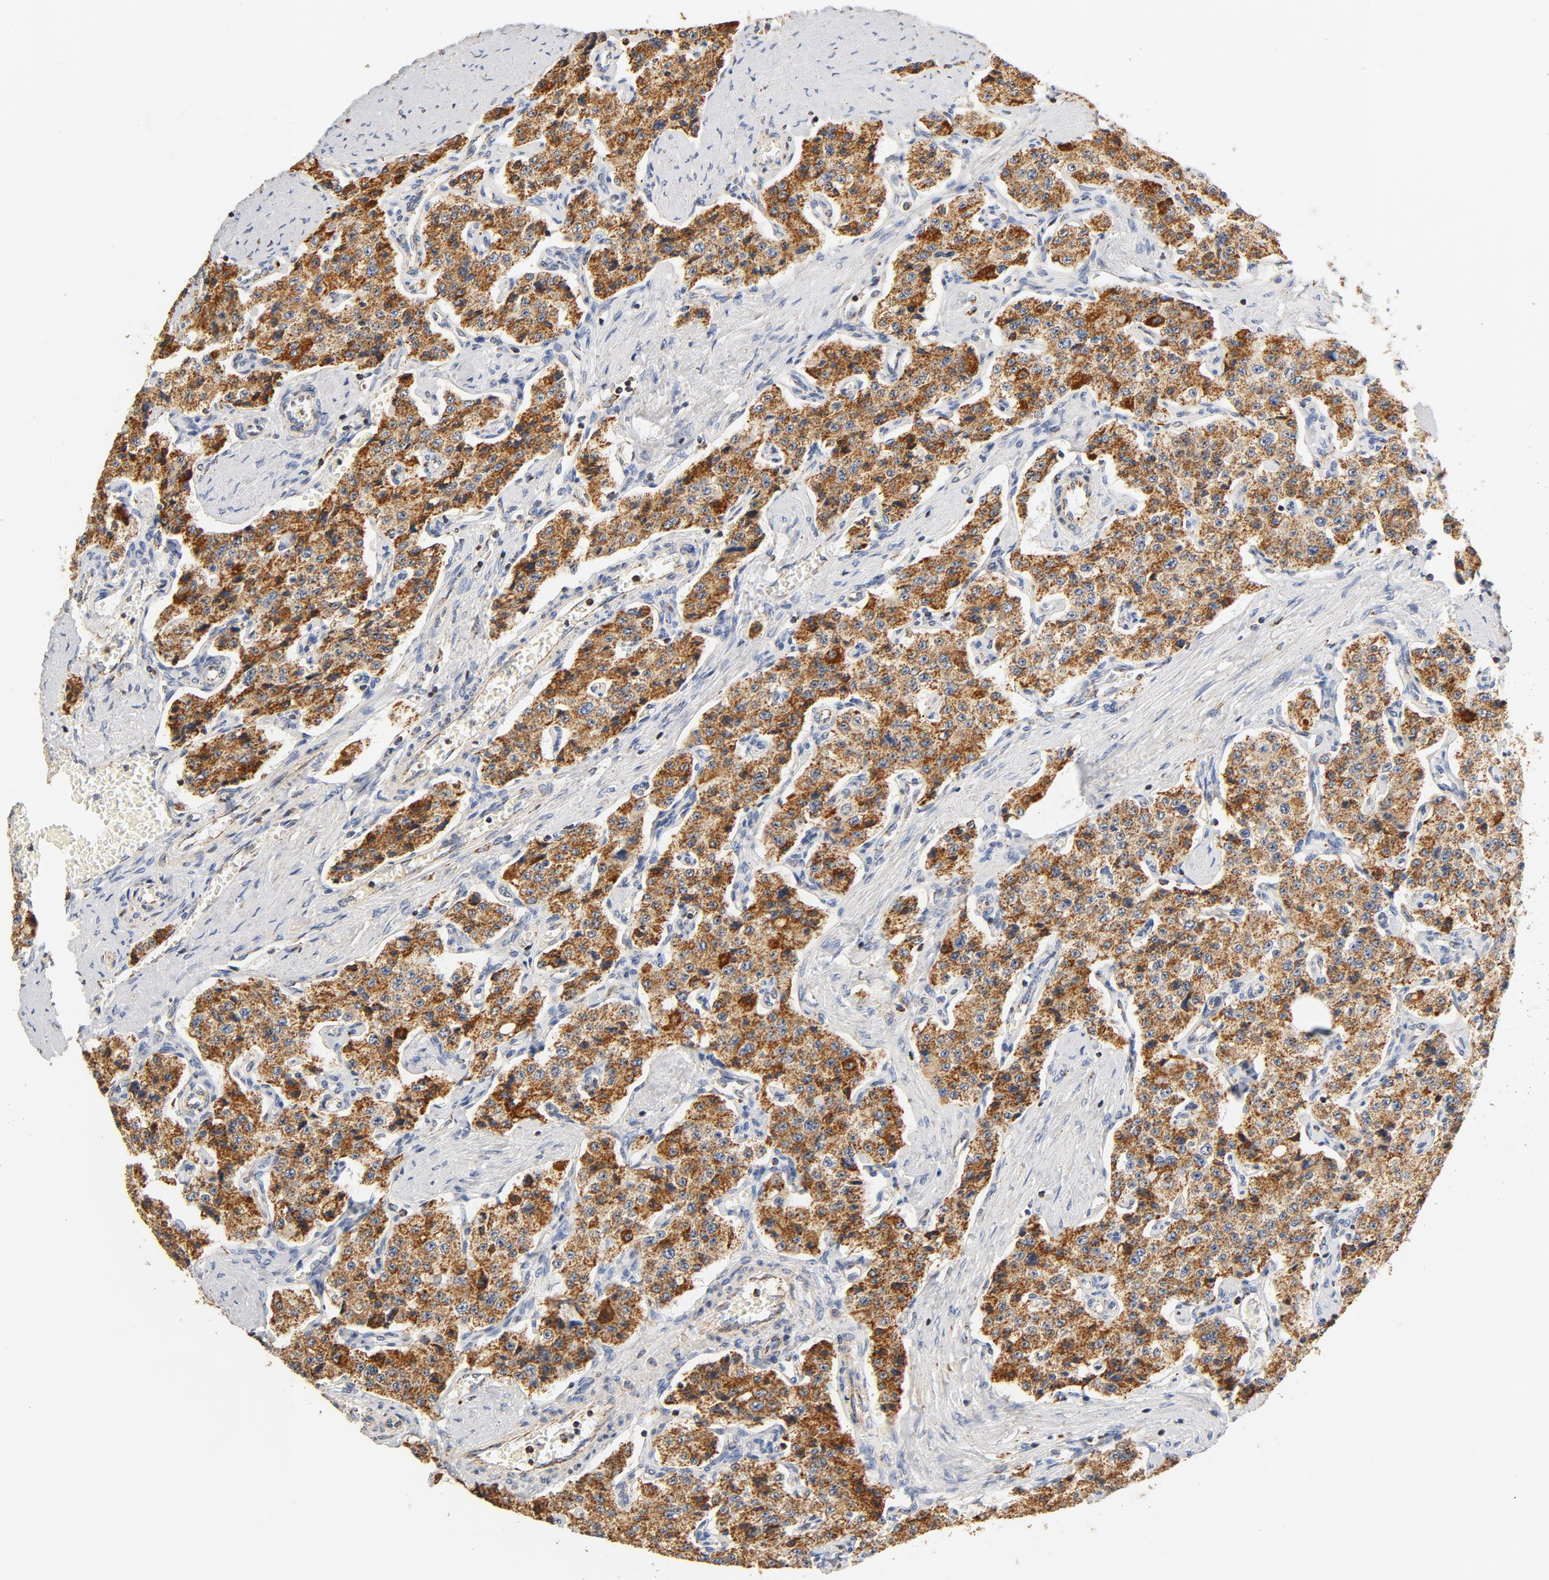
{"staining": {"intensity": "moderate", "quantity": ">75%", "location": "cytoplasmic/membranous"}, "tissue": "carcinoid", "cell_type": "Tumor cells", "image_type": "cancer", "snomed": [{"axis": "morphology", "description": "Carcinoid, malignant, NOS"}, {"axis": "topography", "description": "Small intestine"}], "caption": "Human malignant carcinoid stained with a brown dye exhibits moderate cytoplasmic/membranous positive staining in approximately >75% of tumor cells.", "gene": "COX4I1", "patient": {"sex": "male", "age": 52}}